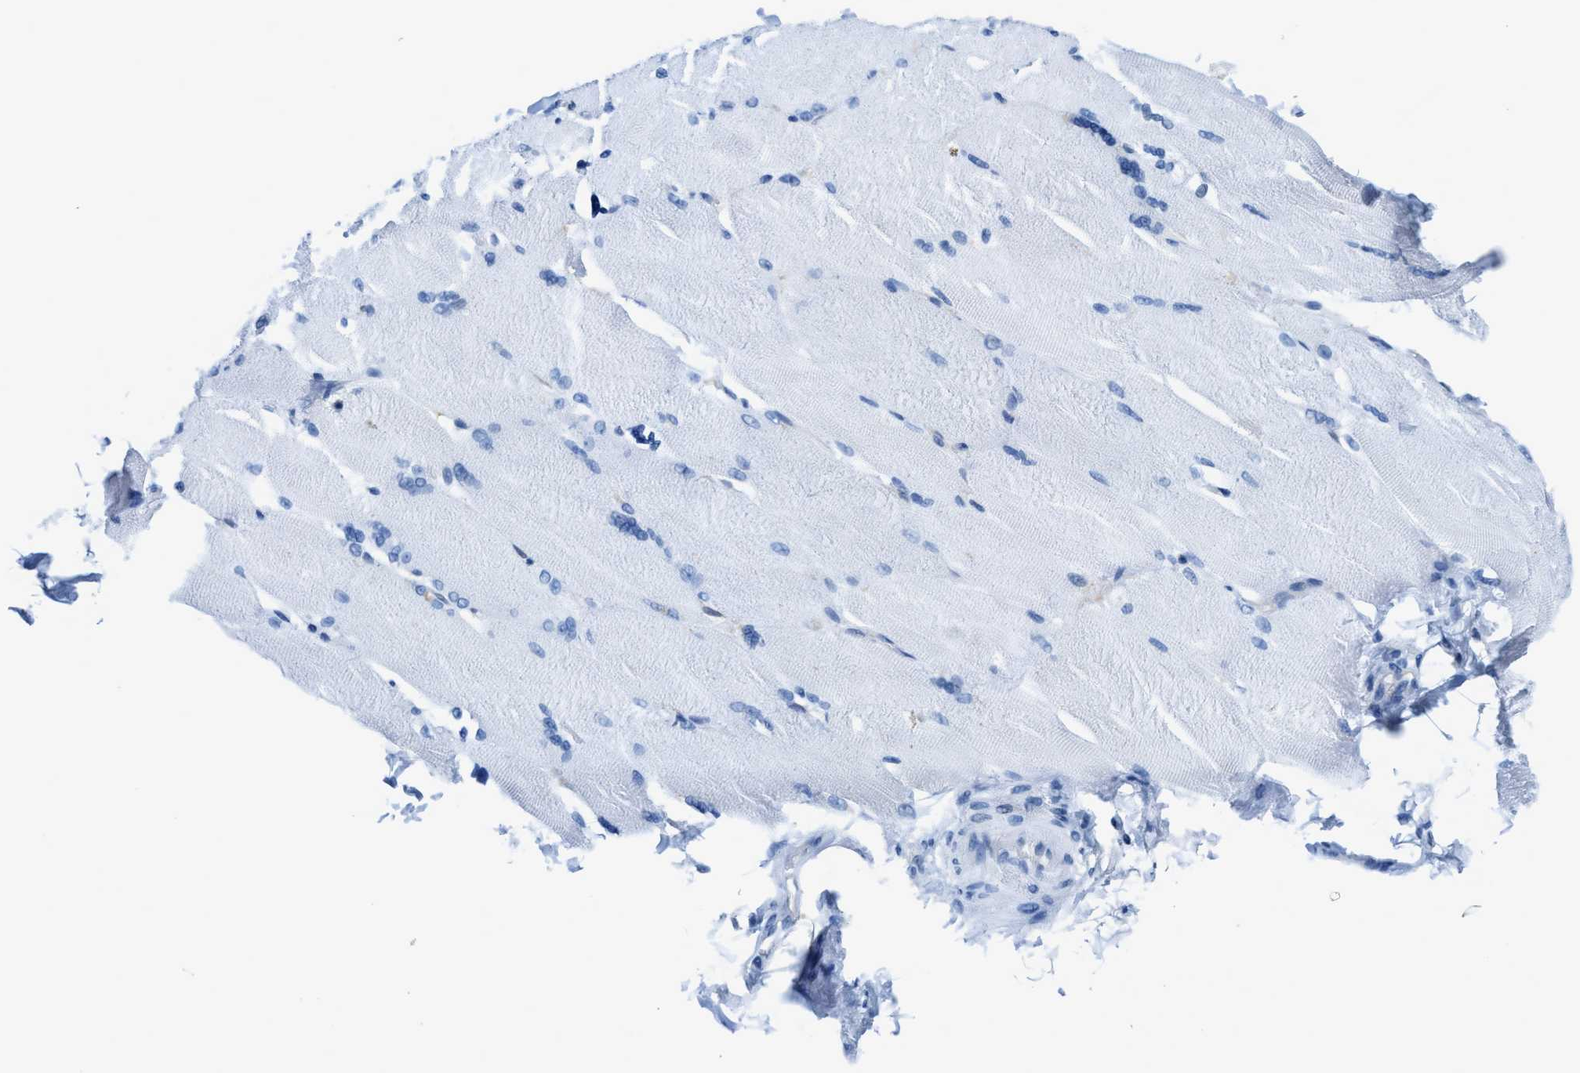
{"staining": {"intensity": "negative", "quantity": "none", "location": "none"}, "tissue": "skeletal muscle", "cell_type": "Myocytes", "image_type": "normal", "snomed": [{"axis": "morphology", "description": "Normal tissue, NOS"}, {"axis": "topography", "description": "Skin"}, {"axis": "topography", "description": "Skeletal muscle"}], "caption": "An image of skeletal muscle stained for a protein displays no brown staining in myocytes. (DAB immunohistochemistry visualized using brightfield microscopy, high magnification).", "gene": "NUDT5", "patient": {"sex": "male", "age": 83}}